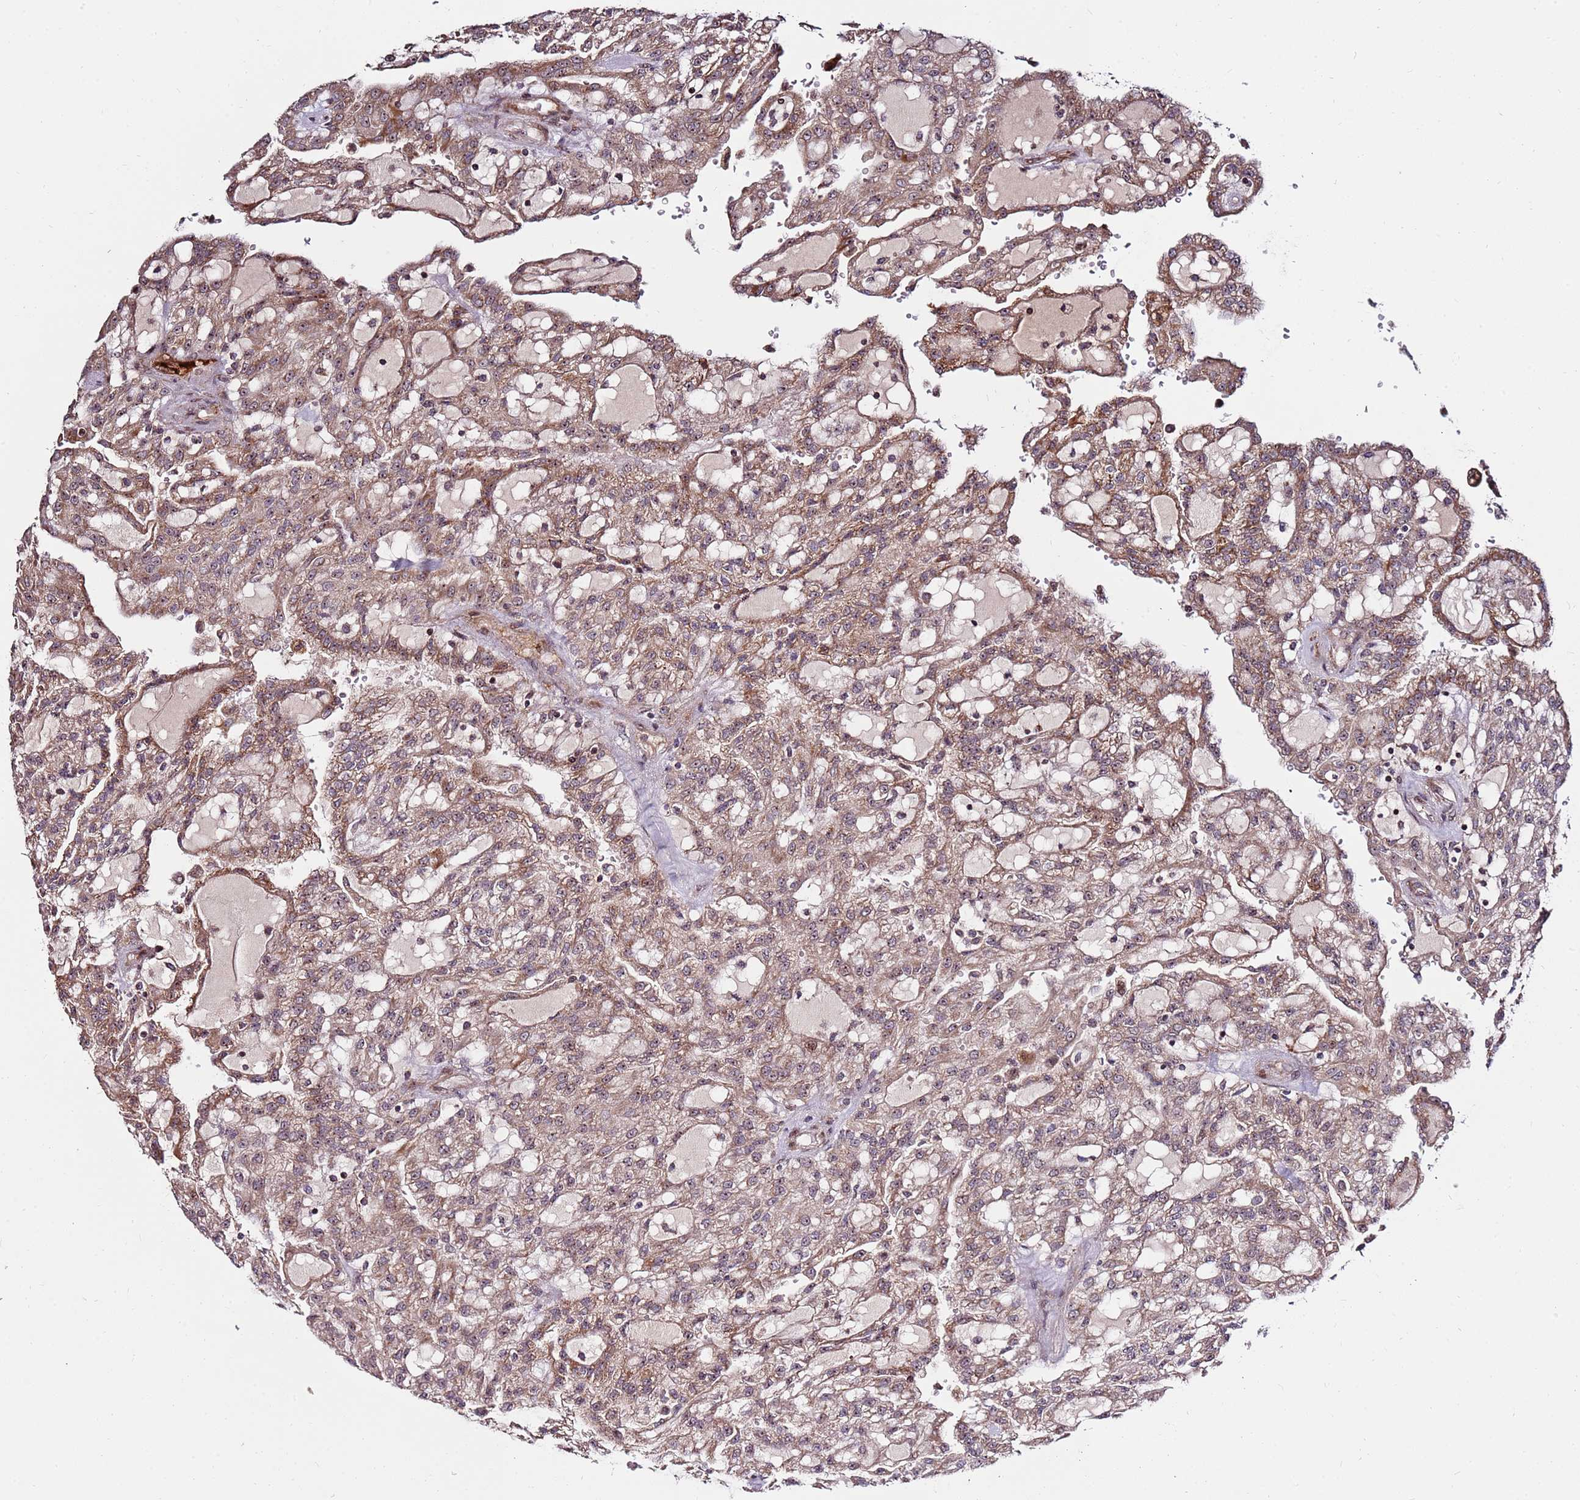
{"staining": {"intensity": "moderate", "quantity": ">75%", "location": "cytoplasmic/membranous"}, "tissue": "renal cancer", "cell_type": "Tumor cells", "image_type": "cancer", "snomed": [{"axis": "morphology", "description": "Adenocarcinoma, NOS"}, {"axis": "topography", "description": "Kidney"}], "caption": "Renal cancer was stained to show a protein in brown. There is medium levels of moderate cytoplasmic/membranous staining in about >75% of tumor cells. (DAB IHC with brightfield microscopy, high magnification).", "gene": "KIF25", "patient": {"sex": "male", "age": 63}}